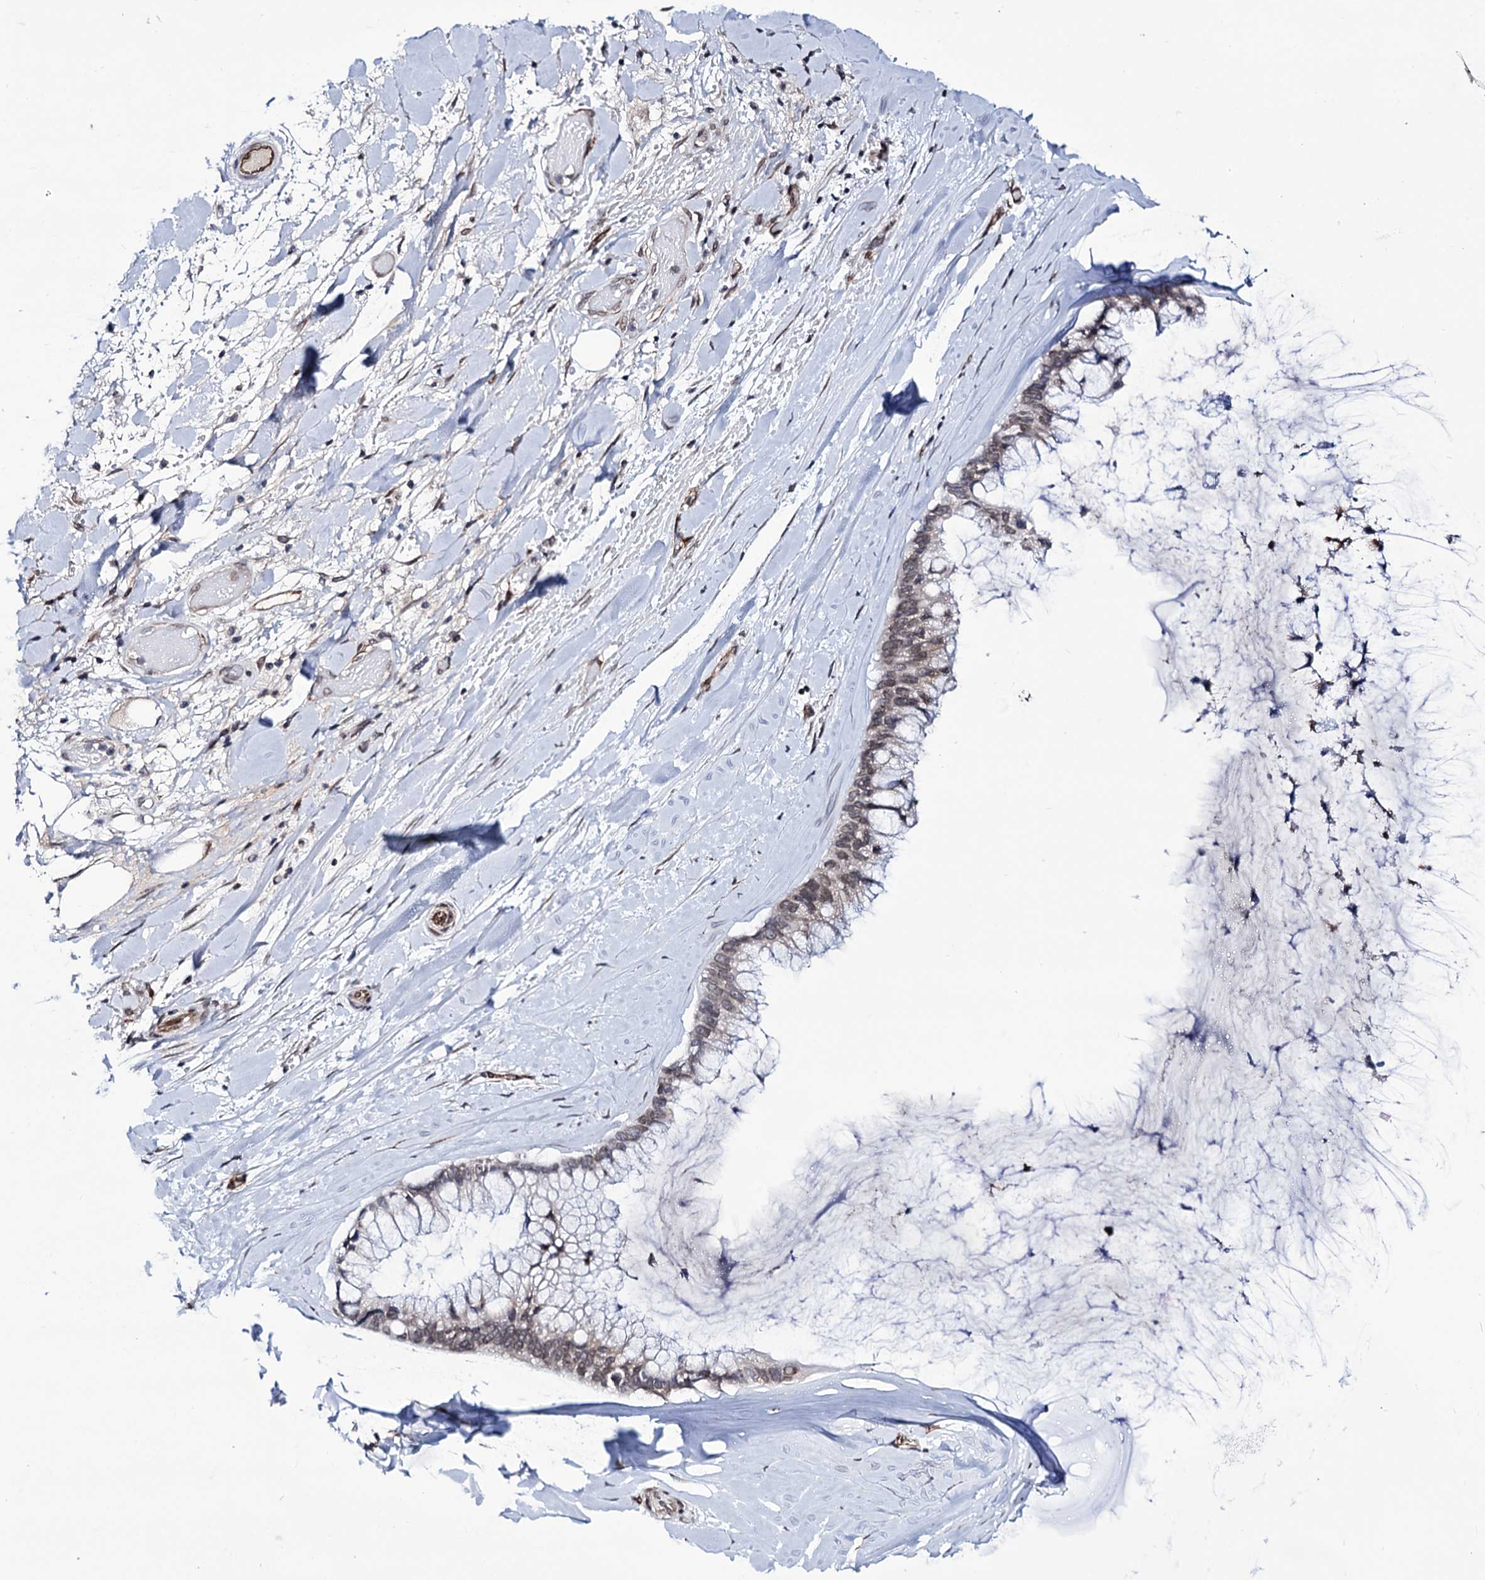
{"staining": {"intensity": "weak", "quantity": ">75%", "location": "nuclear"}, "tissue": "ovarian cancer", "cell_type": "Tumor cells", "image_type": "cancer", "snomed": [{"axis": "morphology", "description": "Cystadenocarcinoma, mucinous, NOS"}, {"axis": "topography", "description": "Ovary"}], "caption": "About >75% of tumor cells in human mucinous cystadenocarcinoma (ovarian) demonstrate weak nuclear protein positivity as visualized by brown immunohistochemical staining.", "gene": "ZC3H12C", "patient": {"sex": "female", "age": 39}}